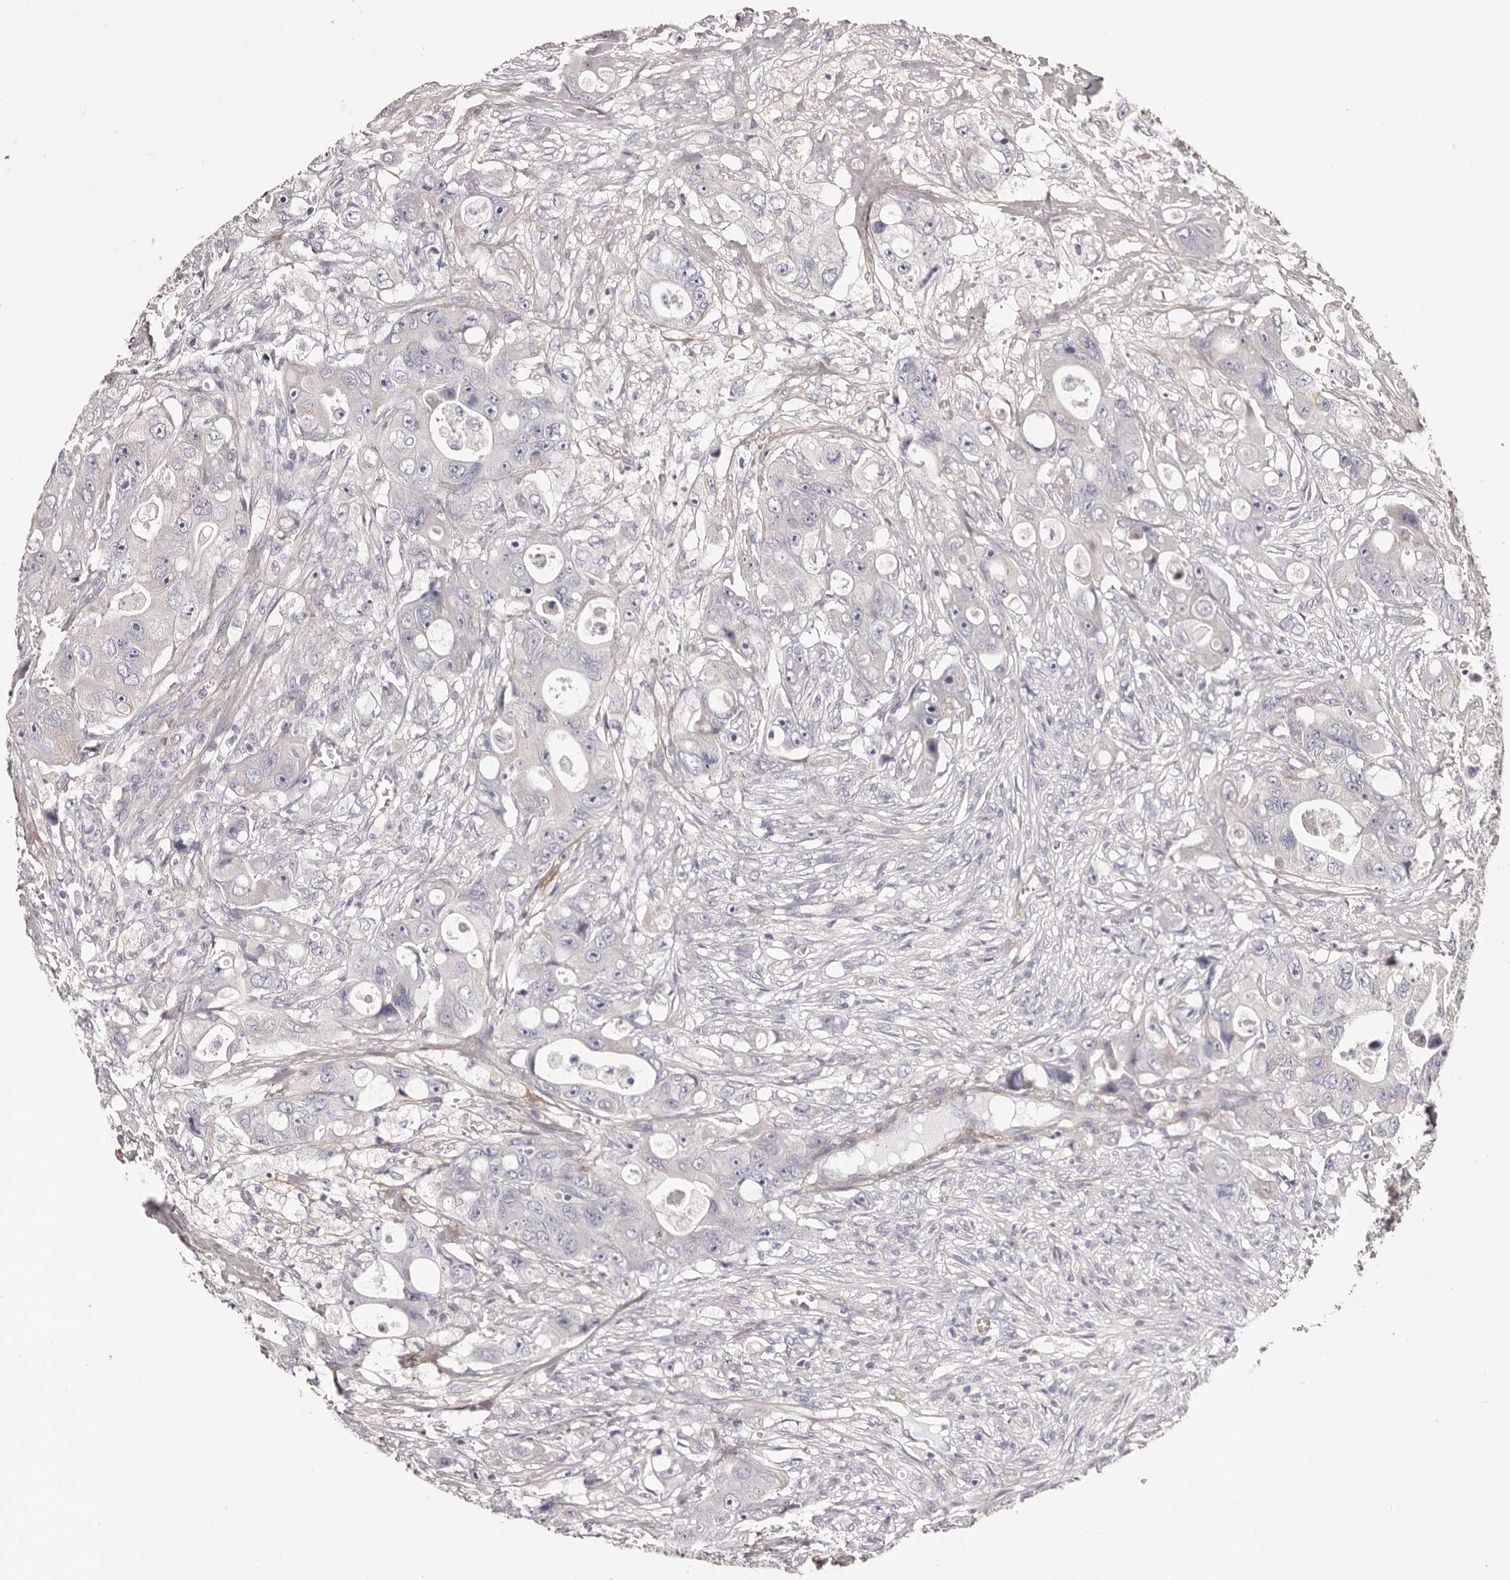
{"staining": {"intensity": "negative", "quantity": "none", "location": "none"}, "tissue": "colorectal cancer", "cell_type": "Tumor cells", "image_type": "cancer", "snomed": [{"axis": "morphology", "description": "Adenocarcinoma, NOS"}, {"axis": "topography", "description": "Colon"}], "caption": "Immunohistochemistry (IHC) of human colorectal cancer (adenocarcinoma) displays no expression in tumor cells.", "gene": "COL6A1", "patient": {"sex": "female", "age": 46}}